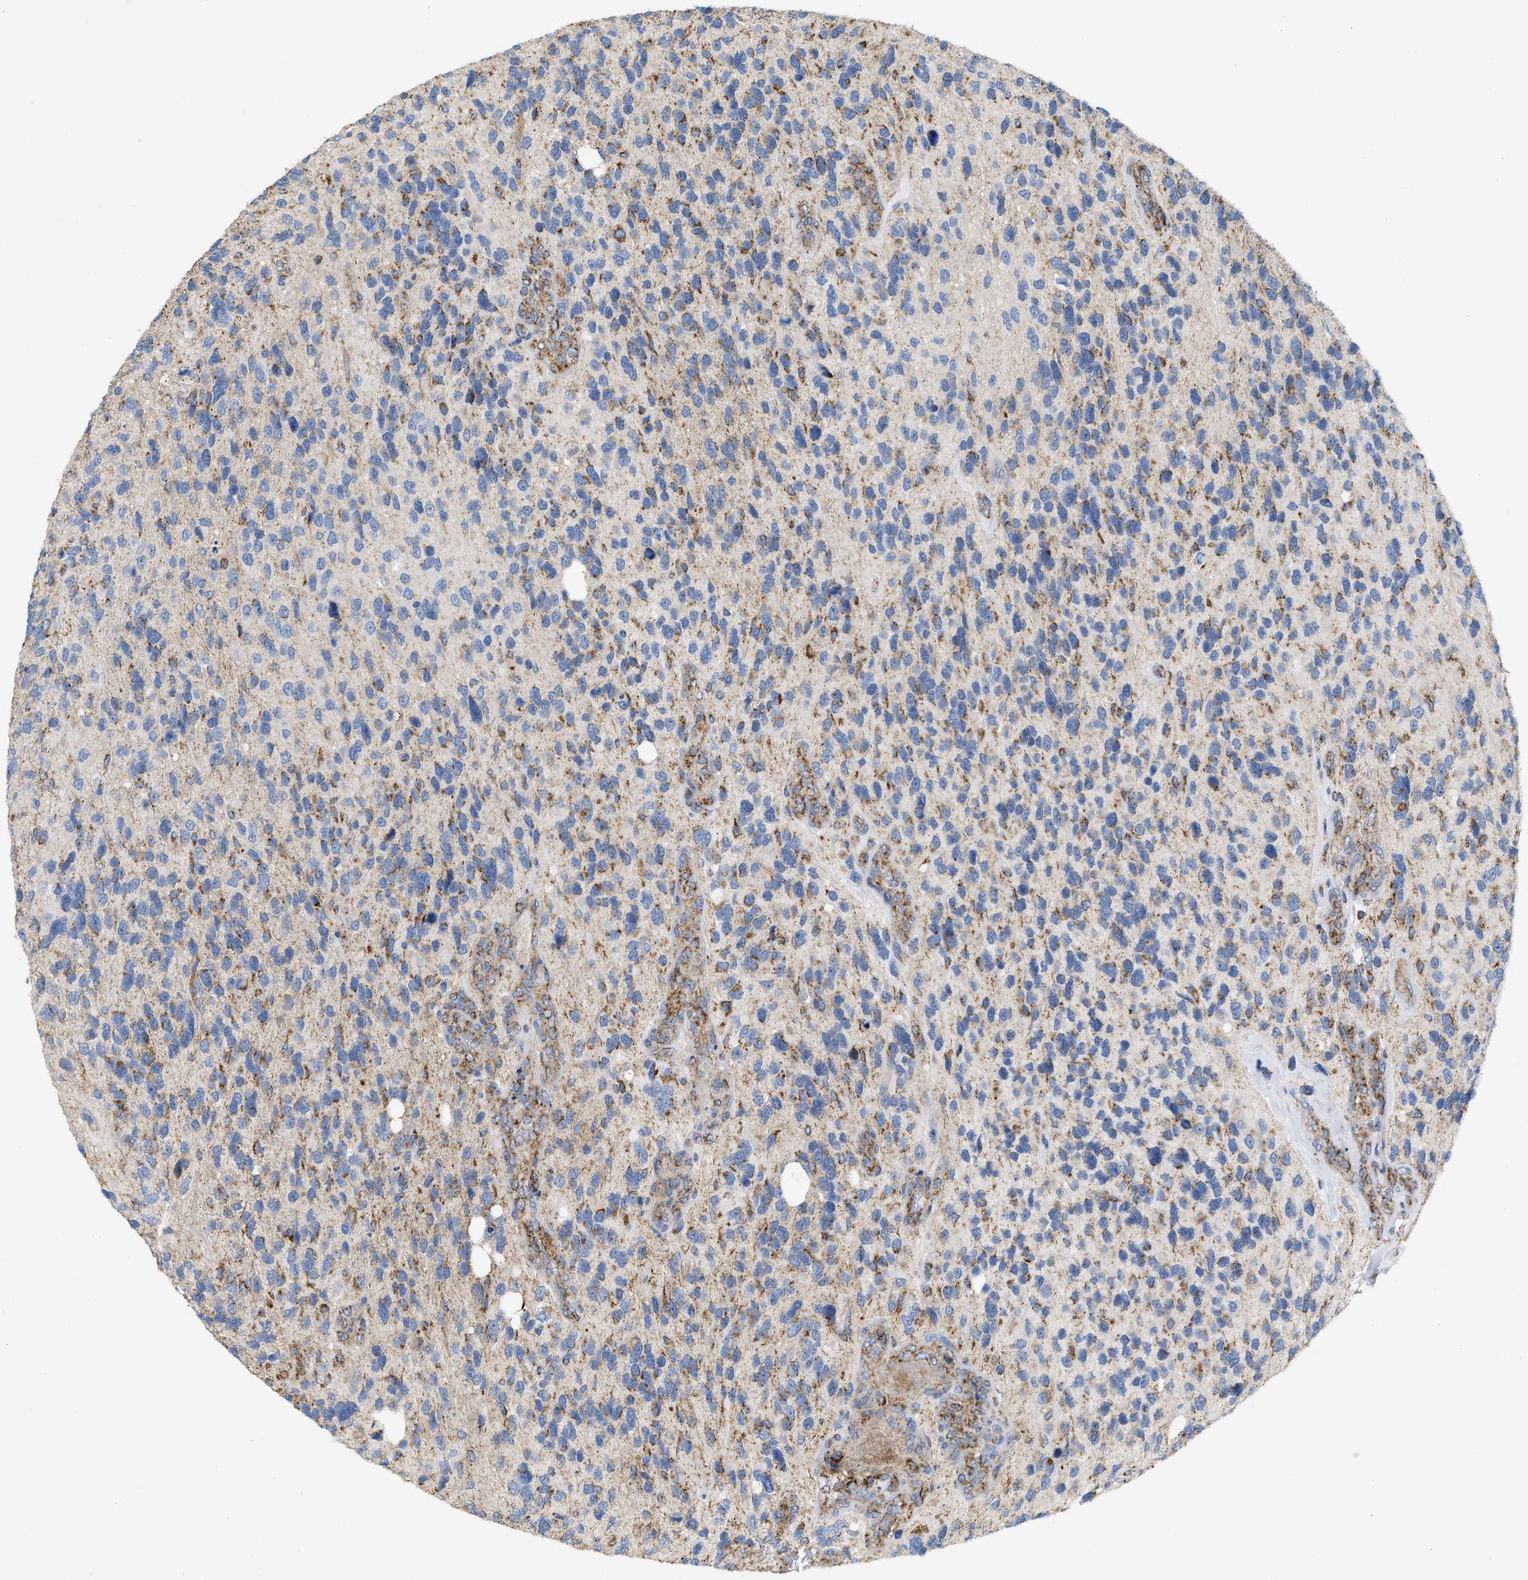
{"staining": {"intensity": "moderate", "quantity": "<25%", "location": "cytoplasmic/membranous"}, "tissue": "glioma", "cell_type": "Tumor cells", "image_type": "cancer", "snomed": [{"axis": "morphology", "description": "Glioma, malignant, High grade"}, {"axis": "topography", "description": "Brain"}], "caption": "Malignant glioma (high-grade) tissue exhibits moderate cytoplasmic/membranous expression in about <25% of tumor cells (DAB (3,3'-diaminobenzidine) IHC, brown staining for protein, blue staining for nuclei).", "gene": "GRB10", "patient": {"sex": "female", "age": 58}}